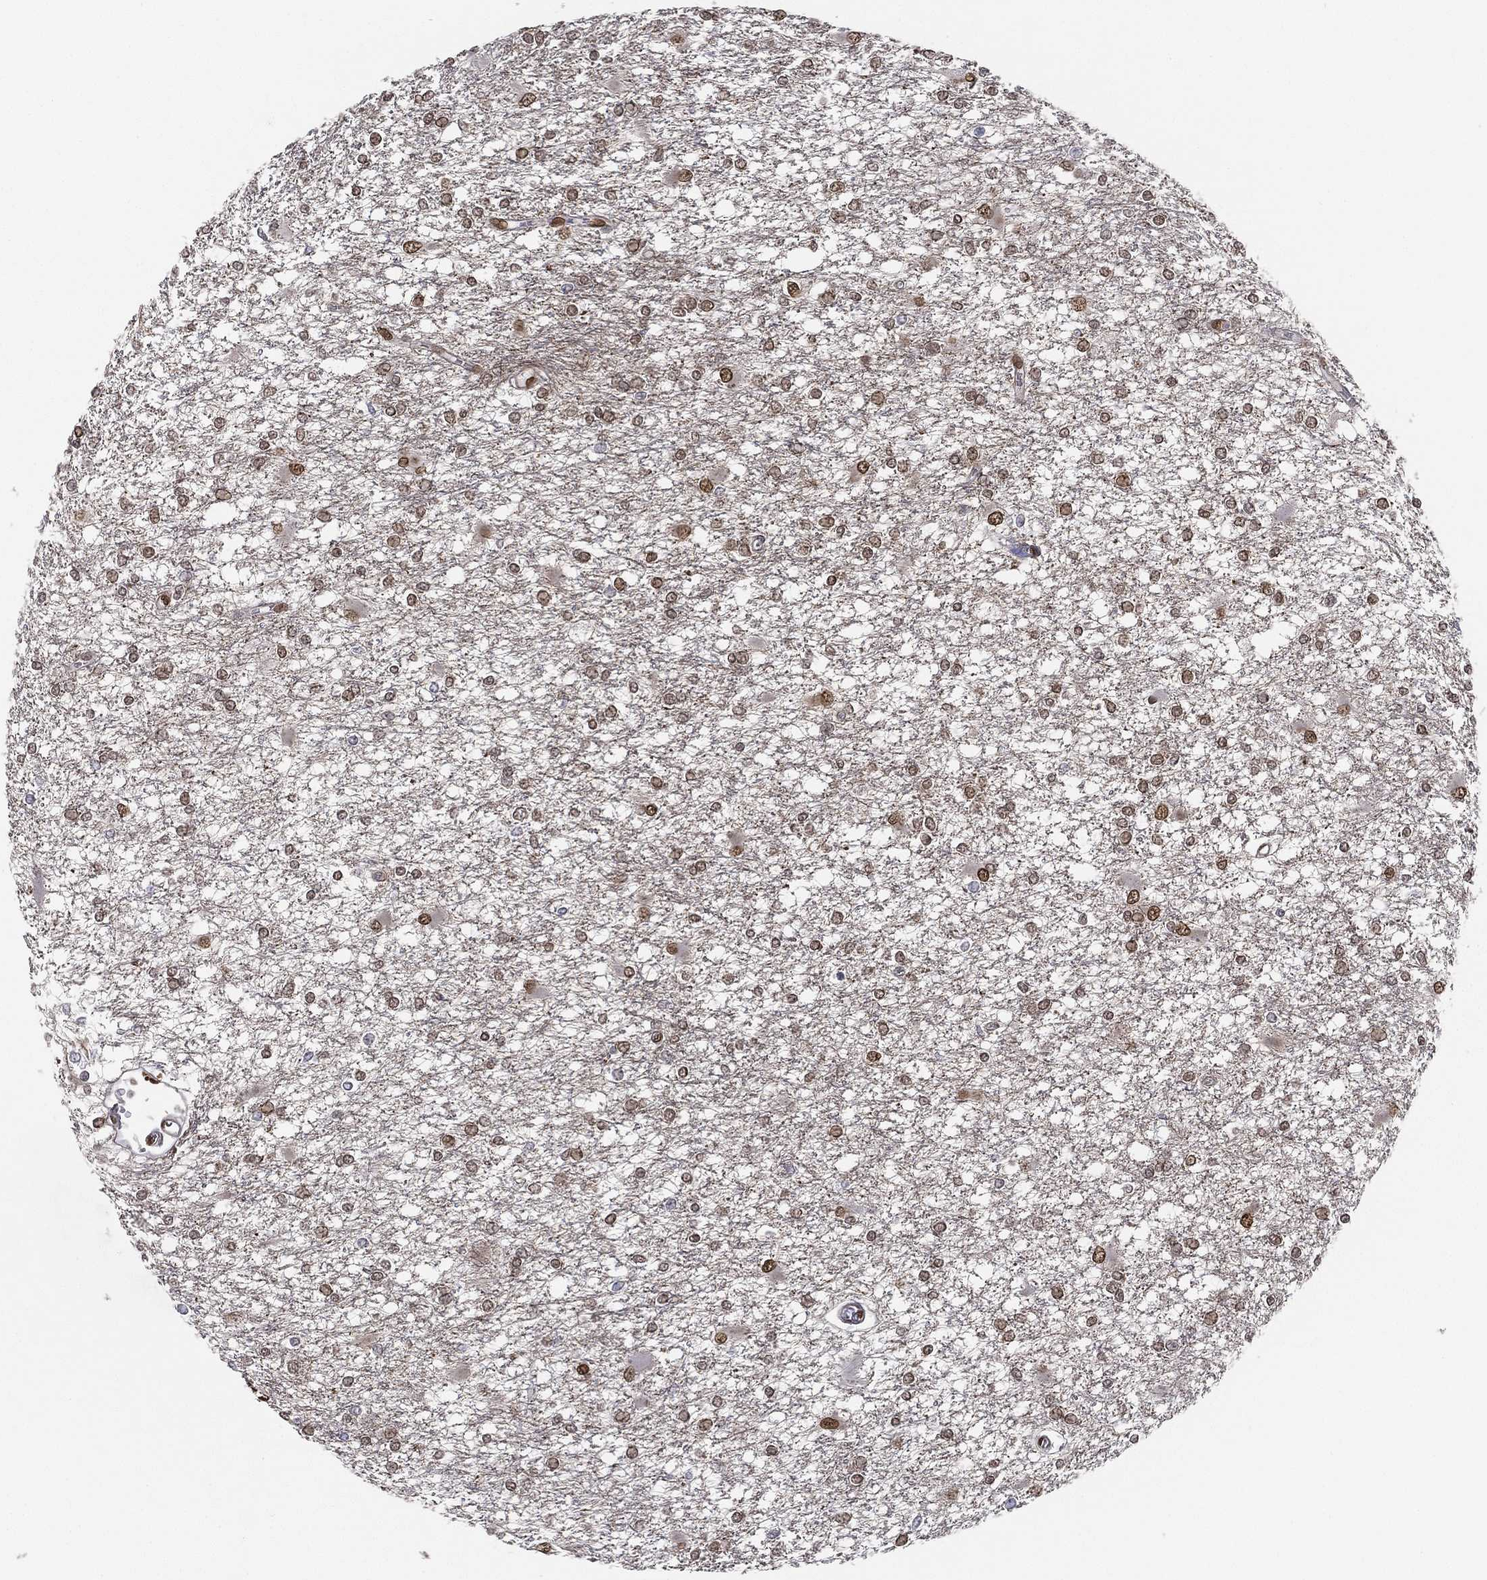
{"staining": {"intensity": "moderate", "quantity": "25%-75%", "location": "cytoplasmic/membranous,nuclear"}, "tissue": "glioma", "cell_type": "Tumor cells", "image_type": "cancer", "snomed": [{"axis": "morphology", "description": "Glioma, malignant, High grade"}, {"axis": "topography", "description": "Cerebral cortex"}], "caption": "IHC staining of glioma, which displays medium levels of moderate cytoplasmic/membranous and nuclear staining in about 25%-75% of tumor cells indicating moderate cytoplasmic/membranous and nuclear protein positivity. The staining was performed using DAB (brown) for protein detection and nuclei were counterstained in hematoxylin (blue).", "gene": "LMNB1", "patient": {"sex": "male", "age": 79}}